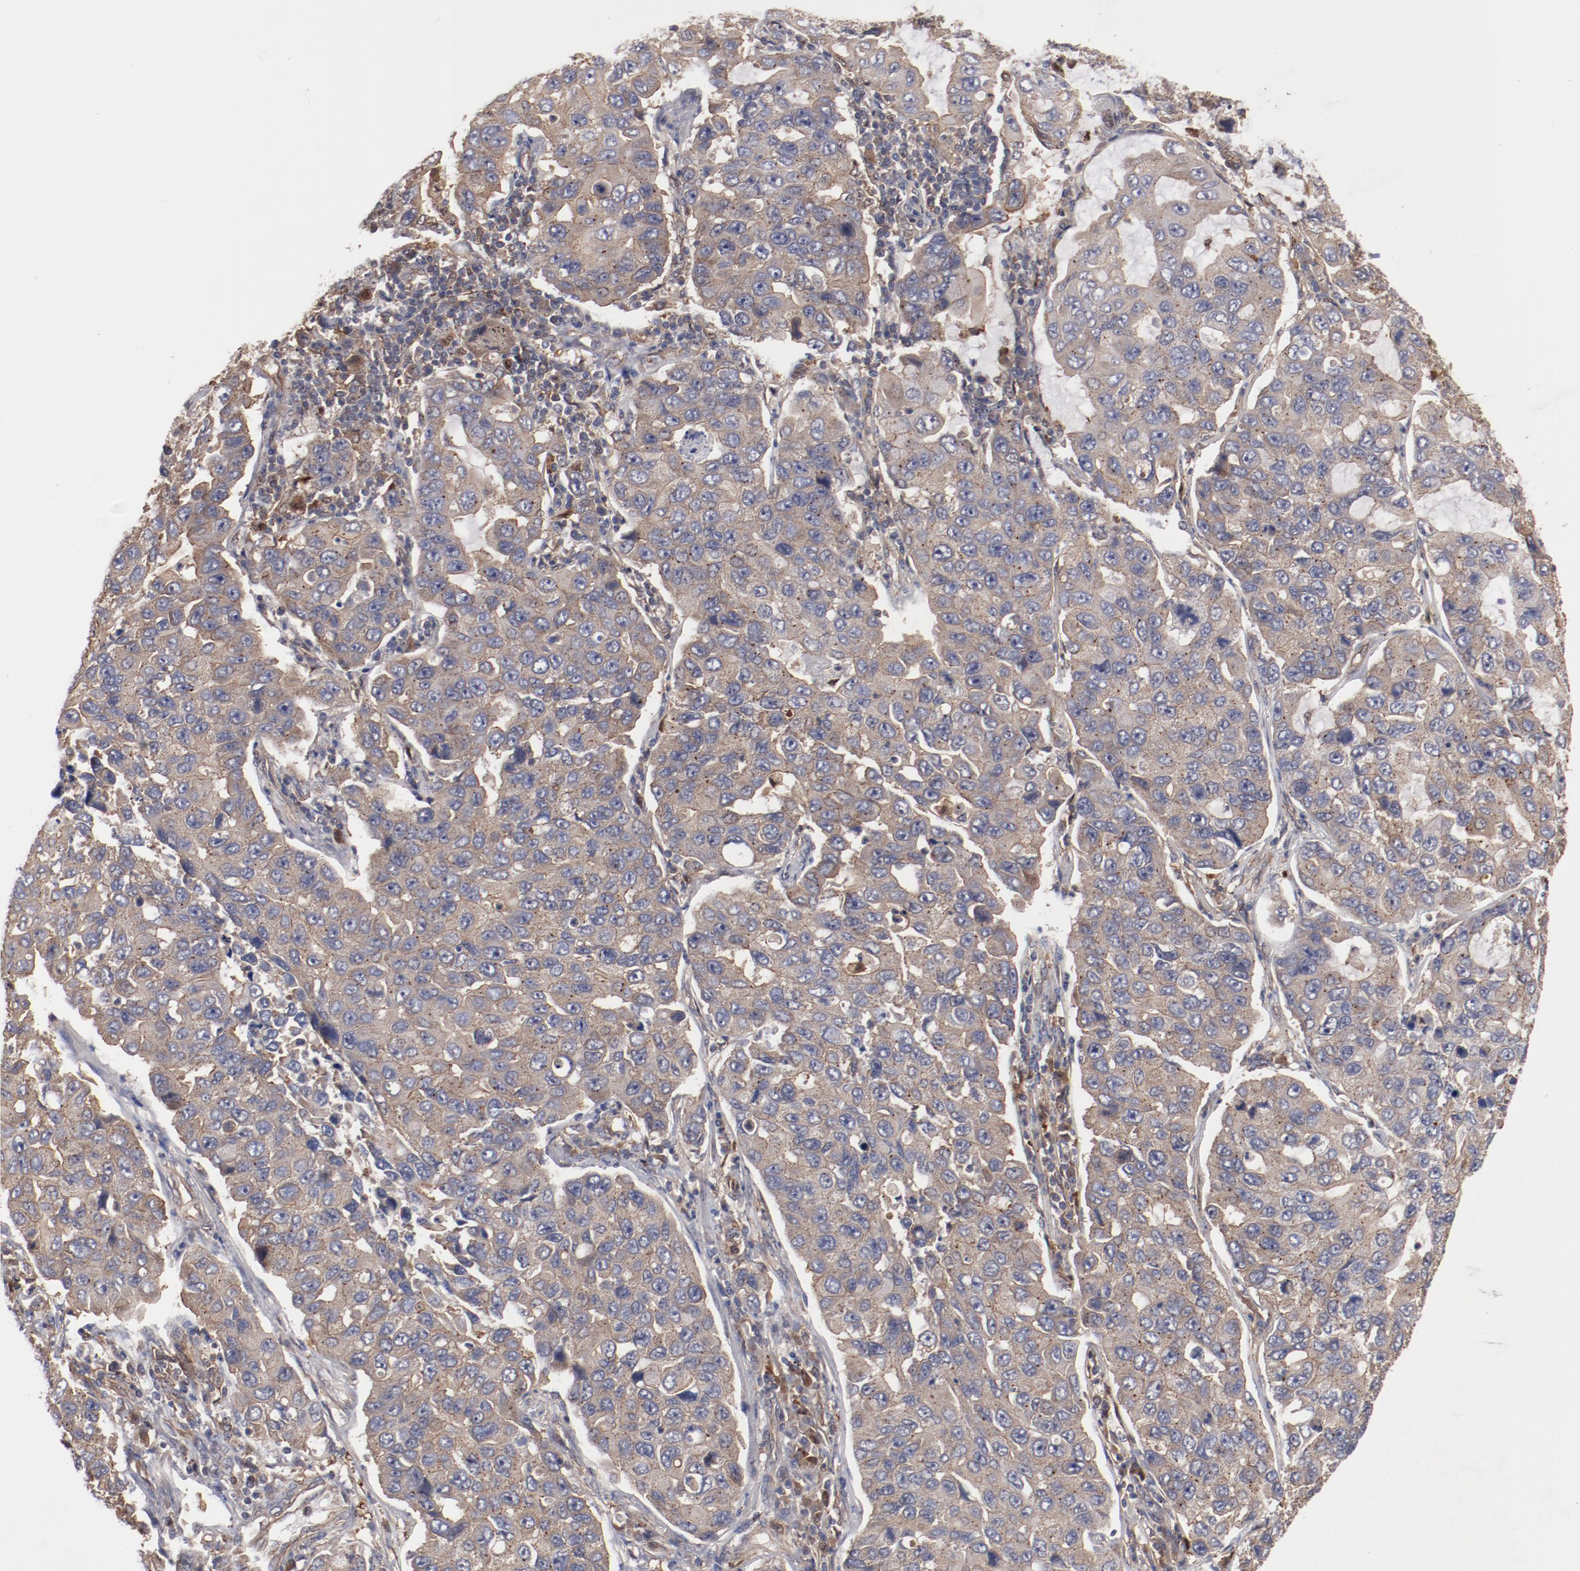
{"staining": {"intensity": "moderate", "quantity": "25%-75%", "location": "cytoplasmic/membranous"}, "tissue": "lung cancer", "cell_type": "Tumor cells", "image_type": "cancer", "snomed": [{"axis": "morphology", "description": "Adenocarcinoma, NOS"}, {"axis": "topography", "description": "Lung"}], "caption": "This is an image of IHC staining of lung cancer, which shows moderate positivity in the cytoplasmic/membranous of tumor cells.", "gene": "DNAAF2", "patient": {"sex": "male", "age": 64}}